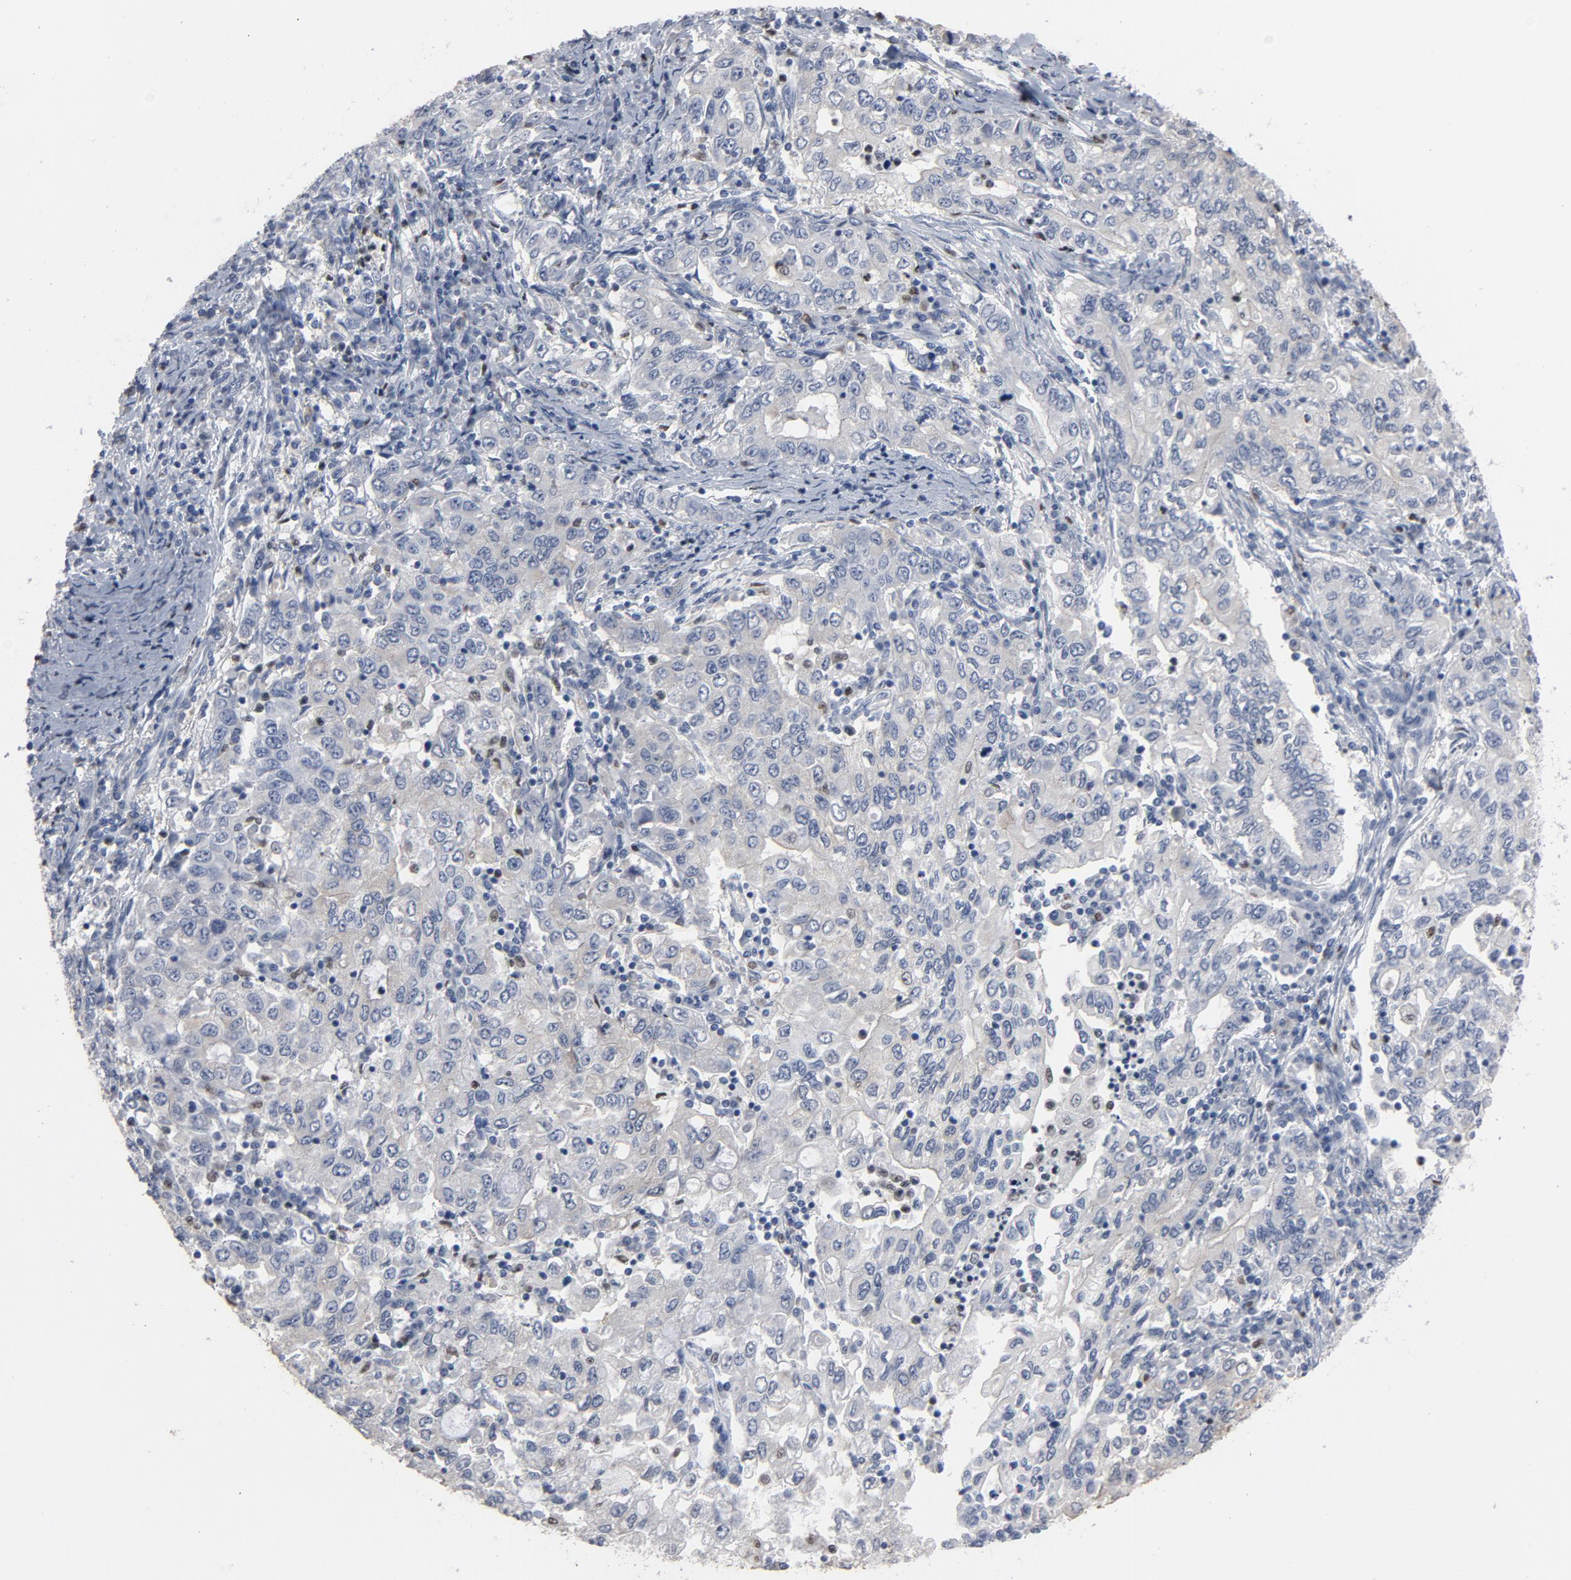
{"staining": {"intensity": "negative", "quantity": "none", "location": "none"}, "tissue": "stomach cancer", "cell_type": "Tumor cells", "image_type": "cancer", "snomed": [{"axis": "morphology", "description": "Adenocarcinoma, NOS"}, {"axis": "topography", "description": "Stomach, lower"}], "caption": "Tumor cells are negative for brown protein staining in stomach cancer.", "gene": "SPI1", "patient": {"sex": "female", "age": 72}}